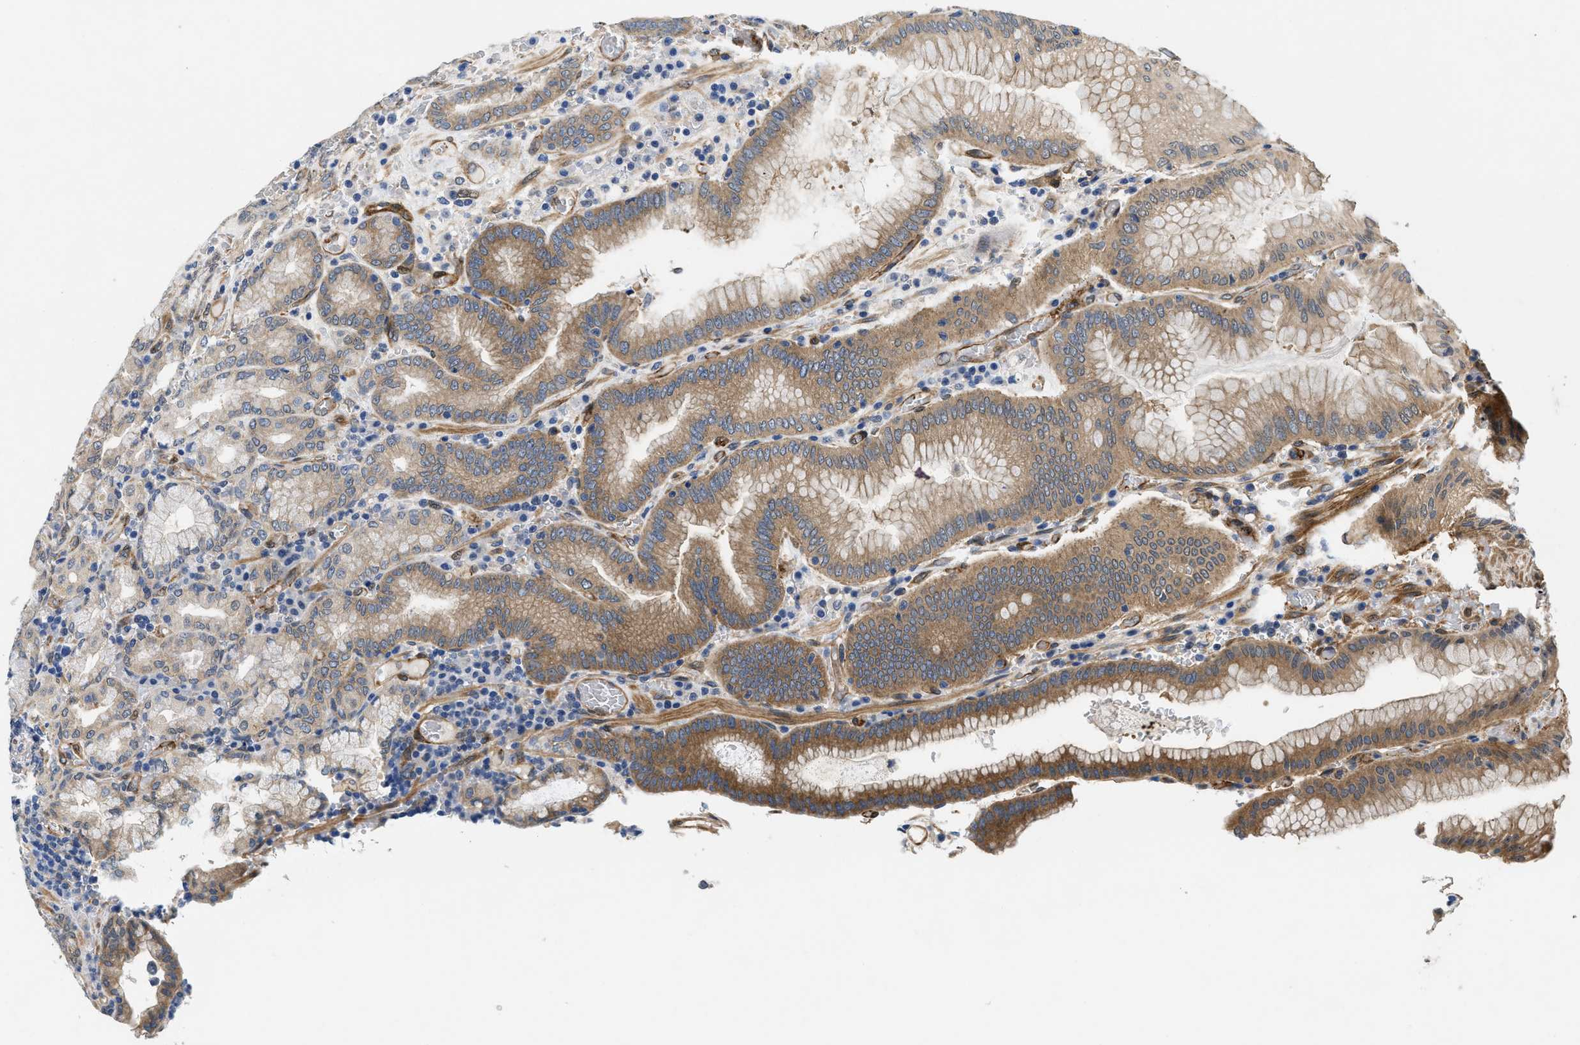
{"staining": {"intensity": "moderate", "quantity": "25%-75%", "location": "cytoplasmic/membranous,nuclear"}, "tissue": "stomach", "cell_type": "Glandular cells", "image_type": "normal", "snomed": [{"axis": "morphology", "description": "Normal tissue, NOS"}, {"axis": "morphology", "description": "Carcinoid, malignant, NOS"}, {"axis": "topography", "description": "Stomach, upper"}], "caption": "Moderate cytoplasmic/membranous,nuclear staining is identified in approximately 25%-75% of glandular cells in benign stomach. (DAB (3,3'-diaminobenzidine) IHC, brown staining for protein, blue staining for nuclei).", "gene": "RAPH1", "patient": {"sex": "male", "age": 39}}